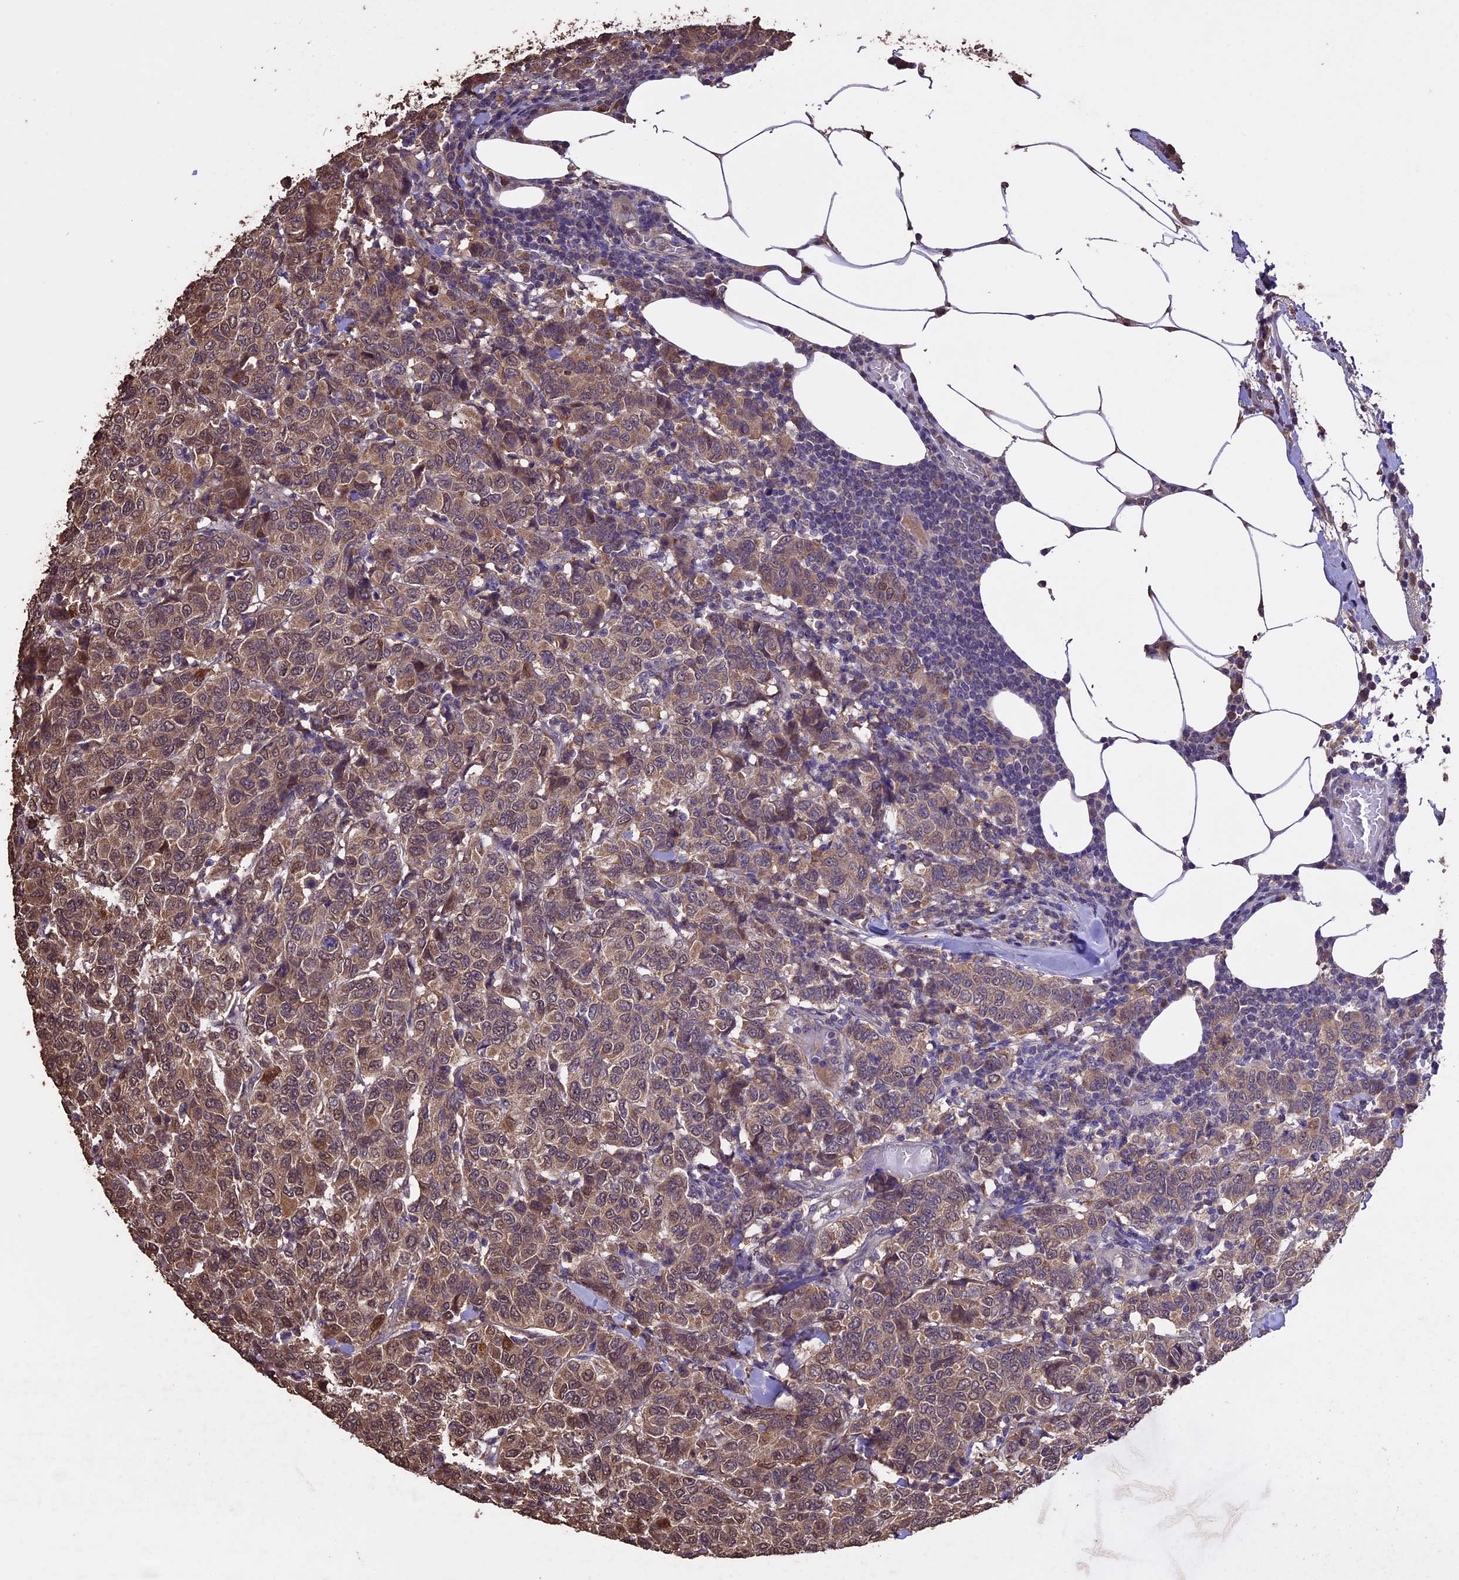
{"staining": {"intensity": "moderate", "quantity": ">75%", "location": "cytoplasmic/membranous,nuclear"}, "tissue": "breast cancer", "cell_type": "Tumor cells", "image_type": "cancer", "snomed": [{"axis": "morphology", "description": "Duct carcinoma"}, {"axis": "topography", "description": "Breast"}], "caption": "This image displays intraductal carcinoma (breast) stained with immunohistochemistry (IHC) to label a protein in brown. The cytoplasmic/membranous and nuclear of tumor cells show moderate positivity for the protein. Nuclei are counter-stained blue.", "gene": "DIS3L", "patient": {"sex": "female", "age": 55}}